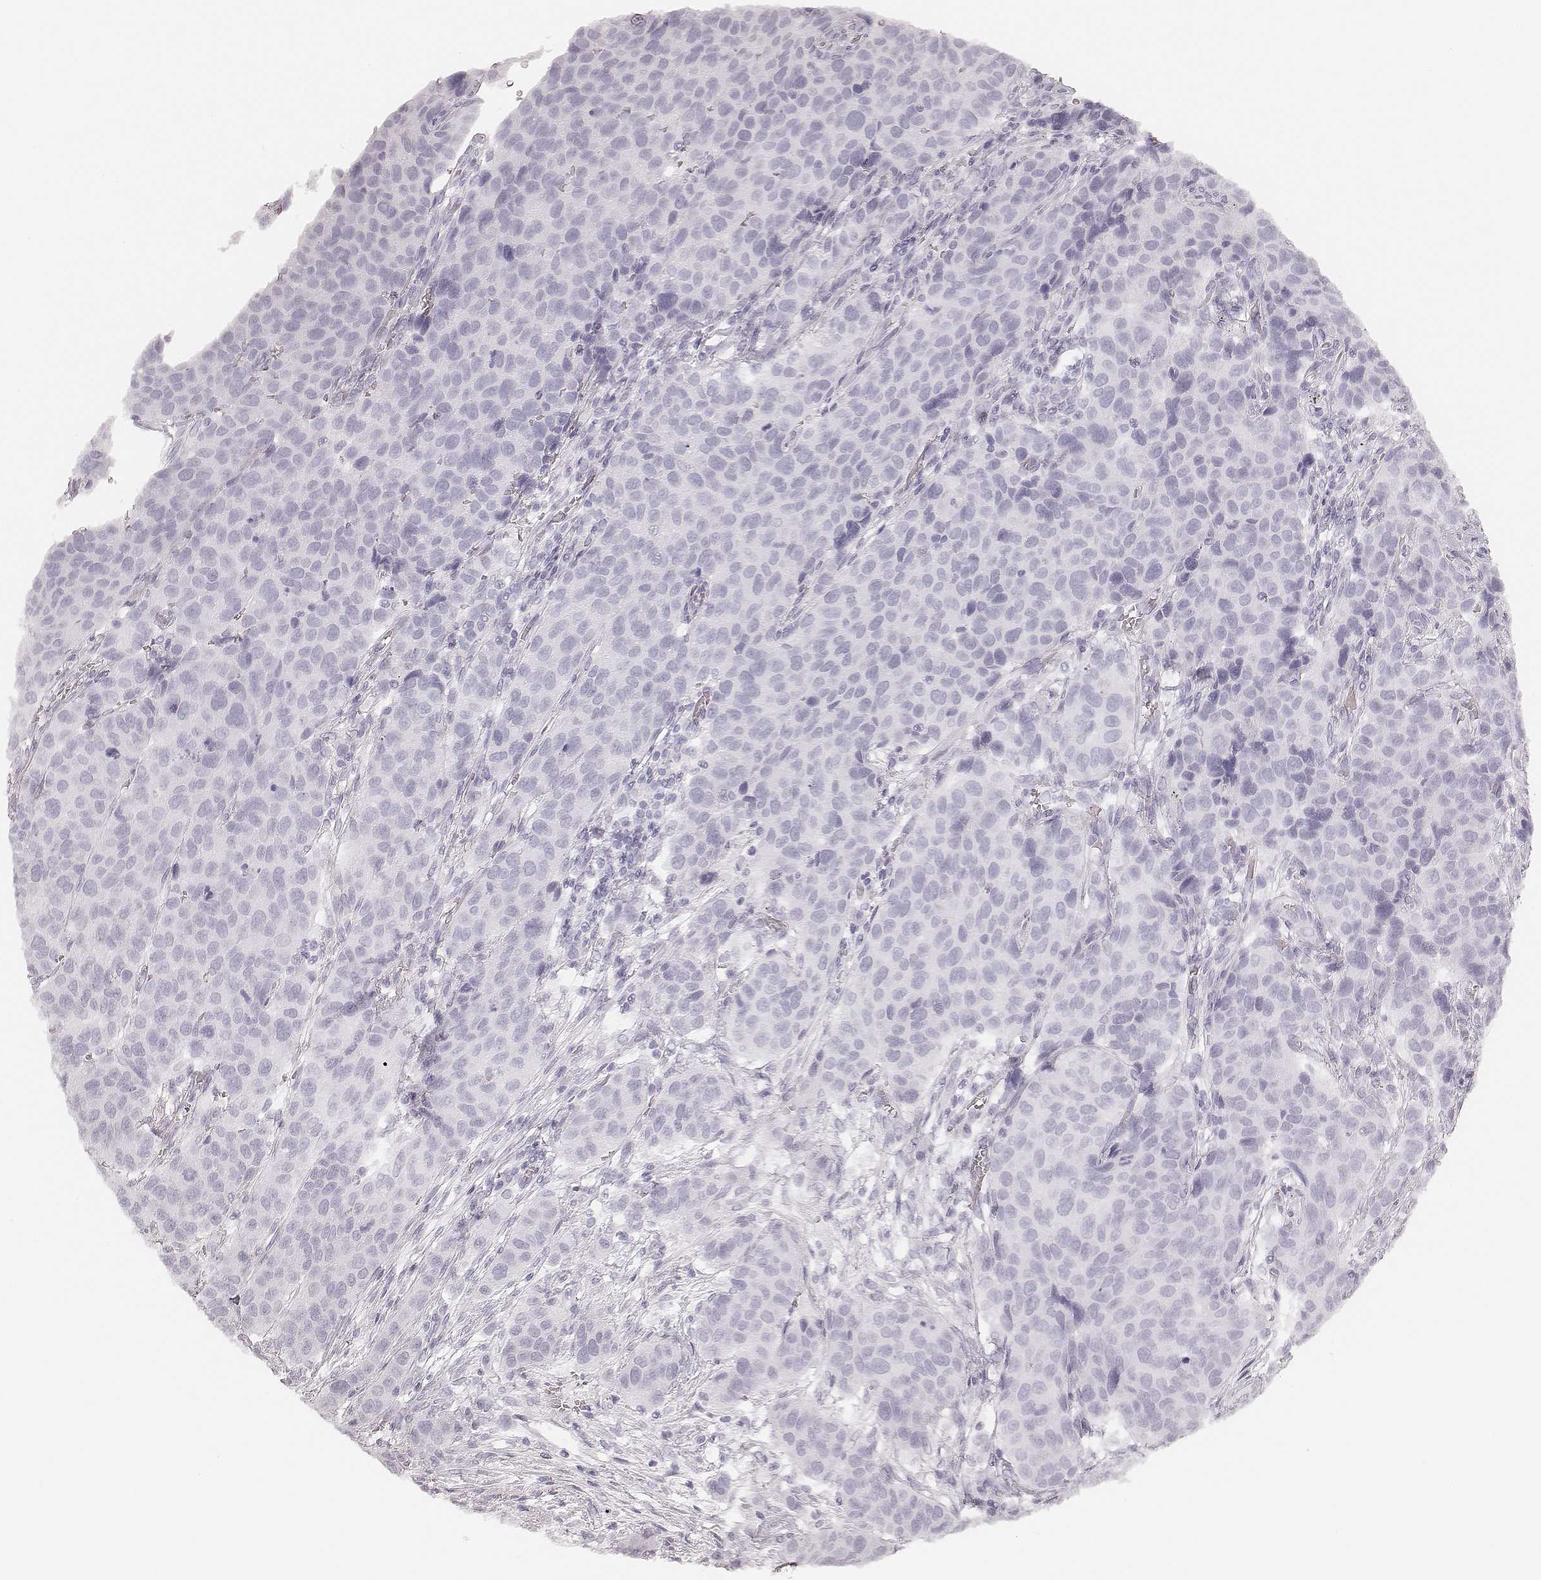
{"staining": {"intensity": "negative", "quantity": "none", "location": "none"}, "tissue": "urothelial cancer", "cell_type": "Tumor cells", "image_type": "cancer", "snomed": [{"axis": "morphology", "description": "Urothelial carcinoma, High grade"}, {"axis": "topography", "description": "Urinary bladder"}], "caption": "The photomicrograph reveals no significant staining in tumor cells of urothelial carcinoma (high-grade).", "gene": "GORASP2", "patient": {"sex": "female", "age": 58}}